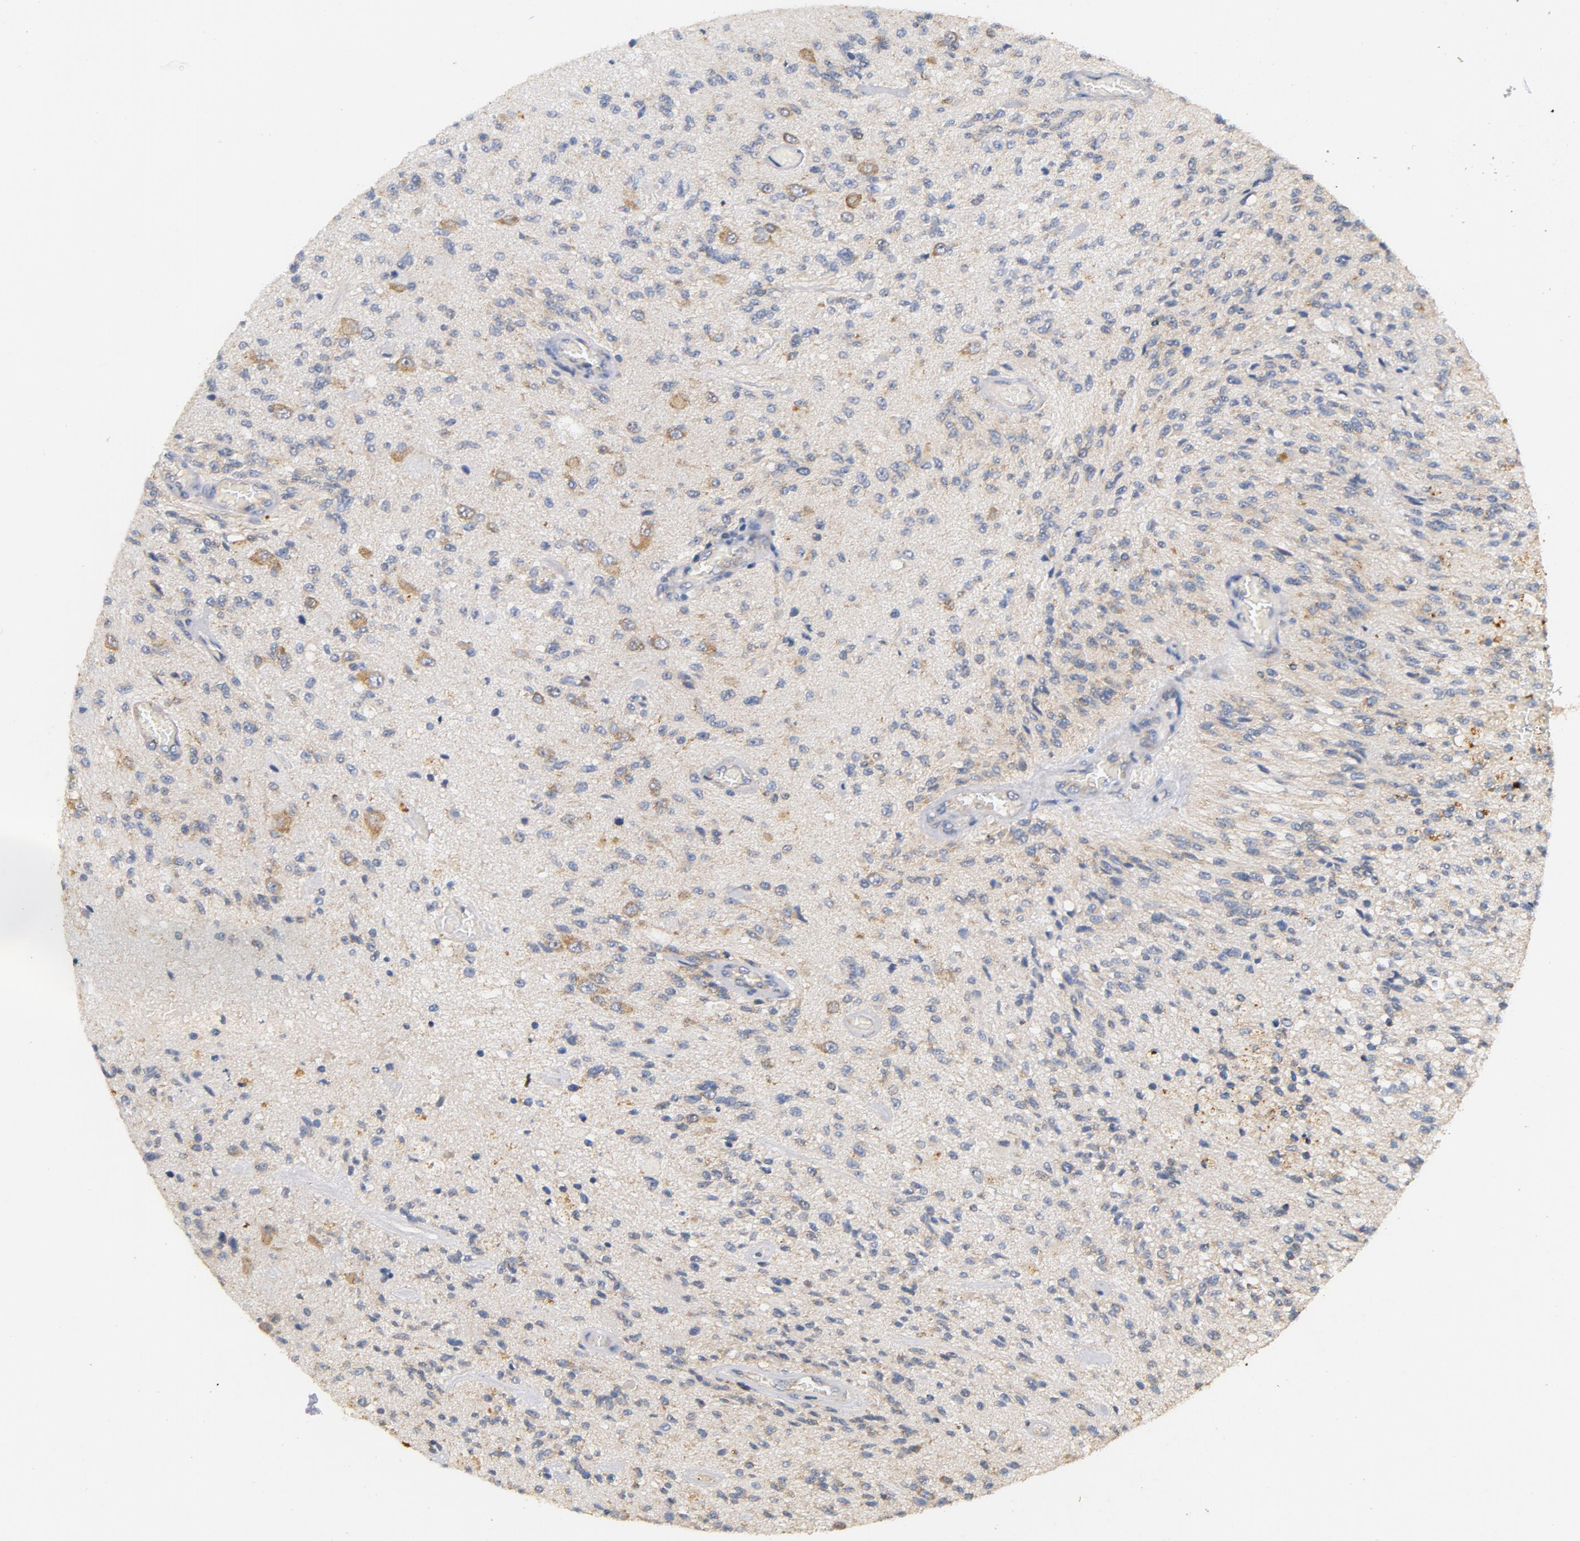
{"staining": {"intensity": "weak", "quantity": "<25%", "location": "cytoplasmic/membranous"}, "tissue": "glioma", "cell_type": "Tumor cells", "image_type": "cancer", "snomed": [{"axis": "morphology", "description": "Normal tissue, NOS"}, {"axis": "morphology", "description": "Glioma, malignant, High grade"}, {"axis": "topography", "description": "Cerebral cortex"}], "caption": "High magnification brightfield microscopy of malignant high-grade glioma stained with DAB (3,3'-diaminobenzidine) (brown) and counterstained with hematoxylin (blue): tumor cells show no significant staining. (Immunohistochemistry (ihc), brightfield microscopy, high magnification).", "gene": "DDX6", "patient": {"sex": "male", "age": 77}}